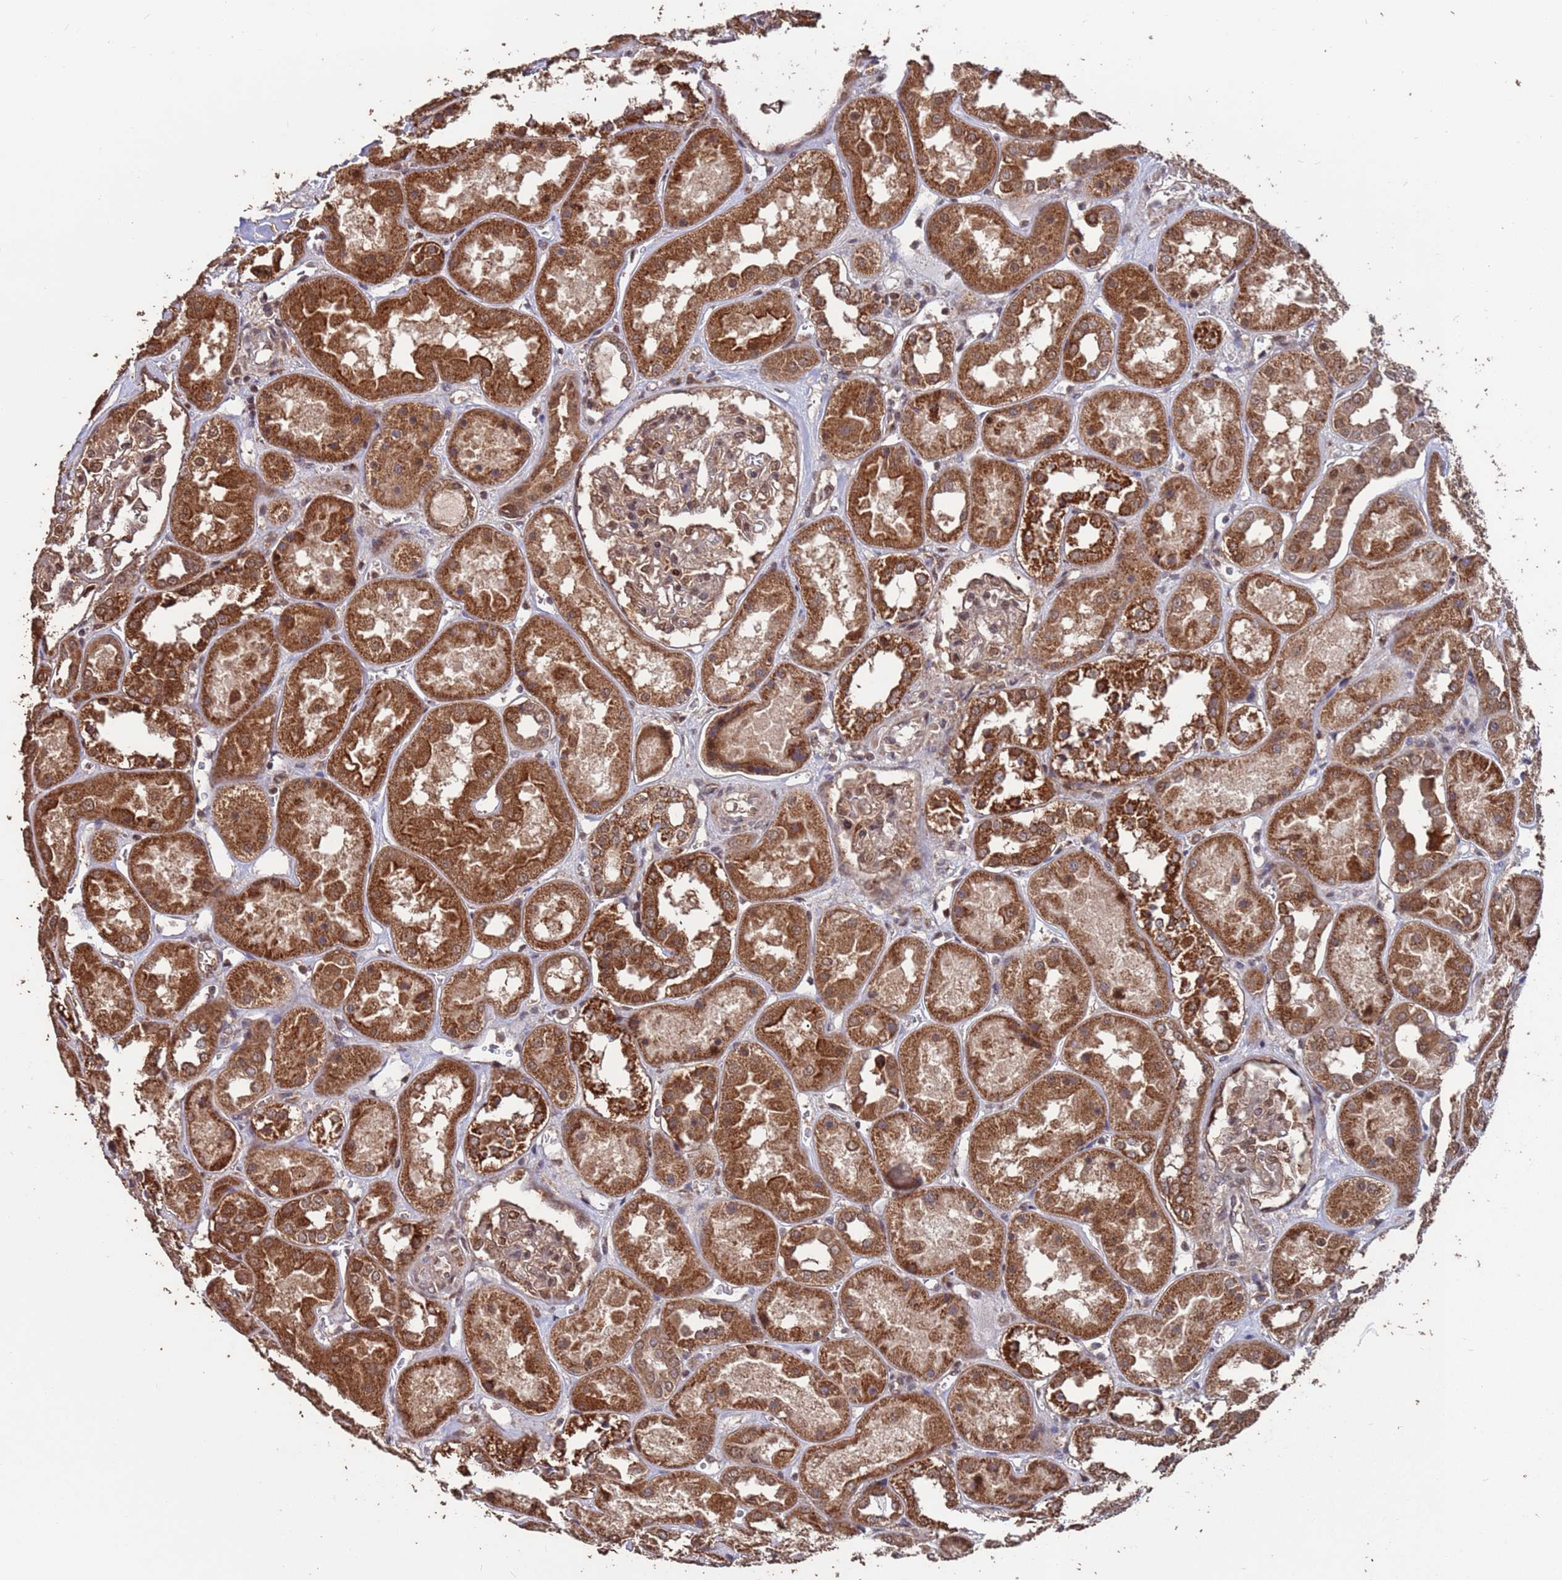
{"staining": {"intensity": "moderate", "quantity": "<25%", "location": "cytoplasmic/membranous,nuclear"}, "tissue": "kidney", "cell_type": "Cells in glomeruli", "image_type": "normal", "snomed": [{"axis": "morphology", "description": "Normal tissue, NOS"}, {"axis": "topography", "description": "Kidney"}], "caption": "Unremarkable kidney shows moderate cytoplasmic/membranous,nuclear staining in about <25% of cells in glomeruli The staining was performed using DAB (3,3'-diaminobenzidine) to visualize the protein expression in brown, while the nuclei were stained in blue with hematoxylin (Magnification: 20x)..", "gene": "PRR7", "patient": {"sex": "male", "age": 70}}